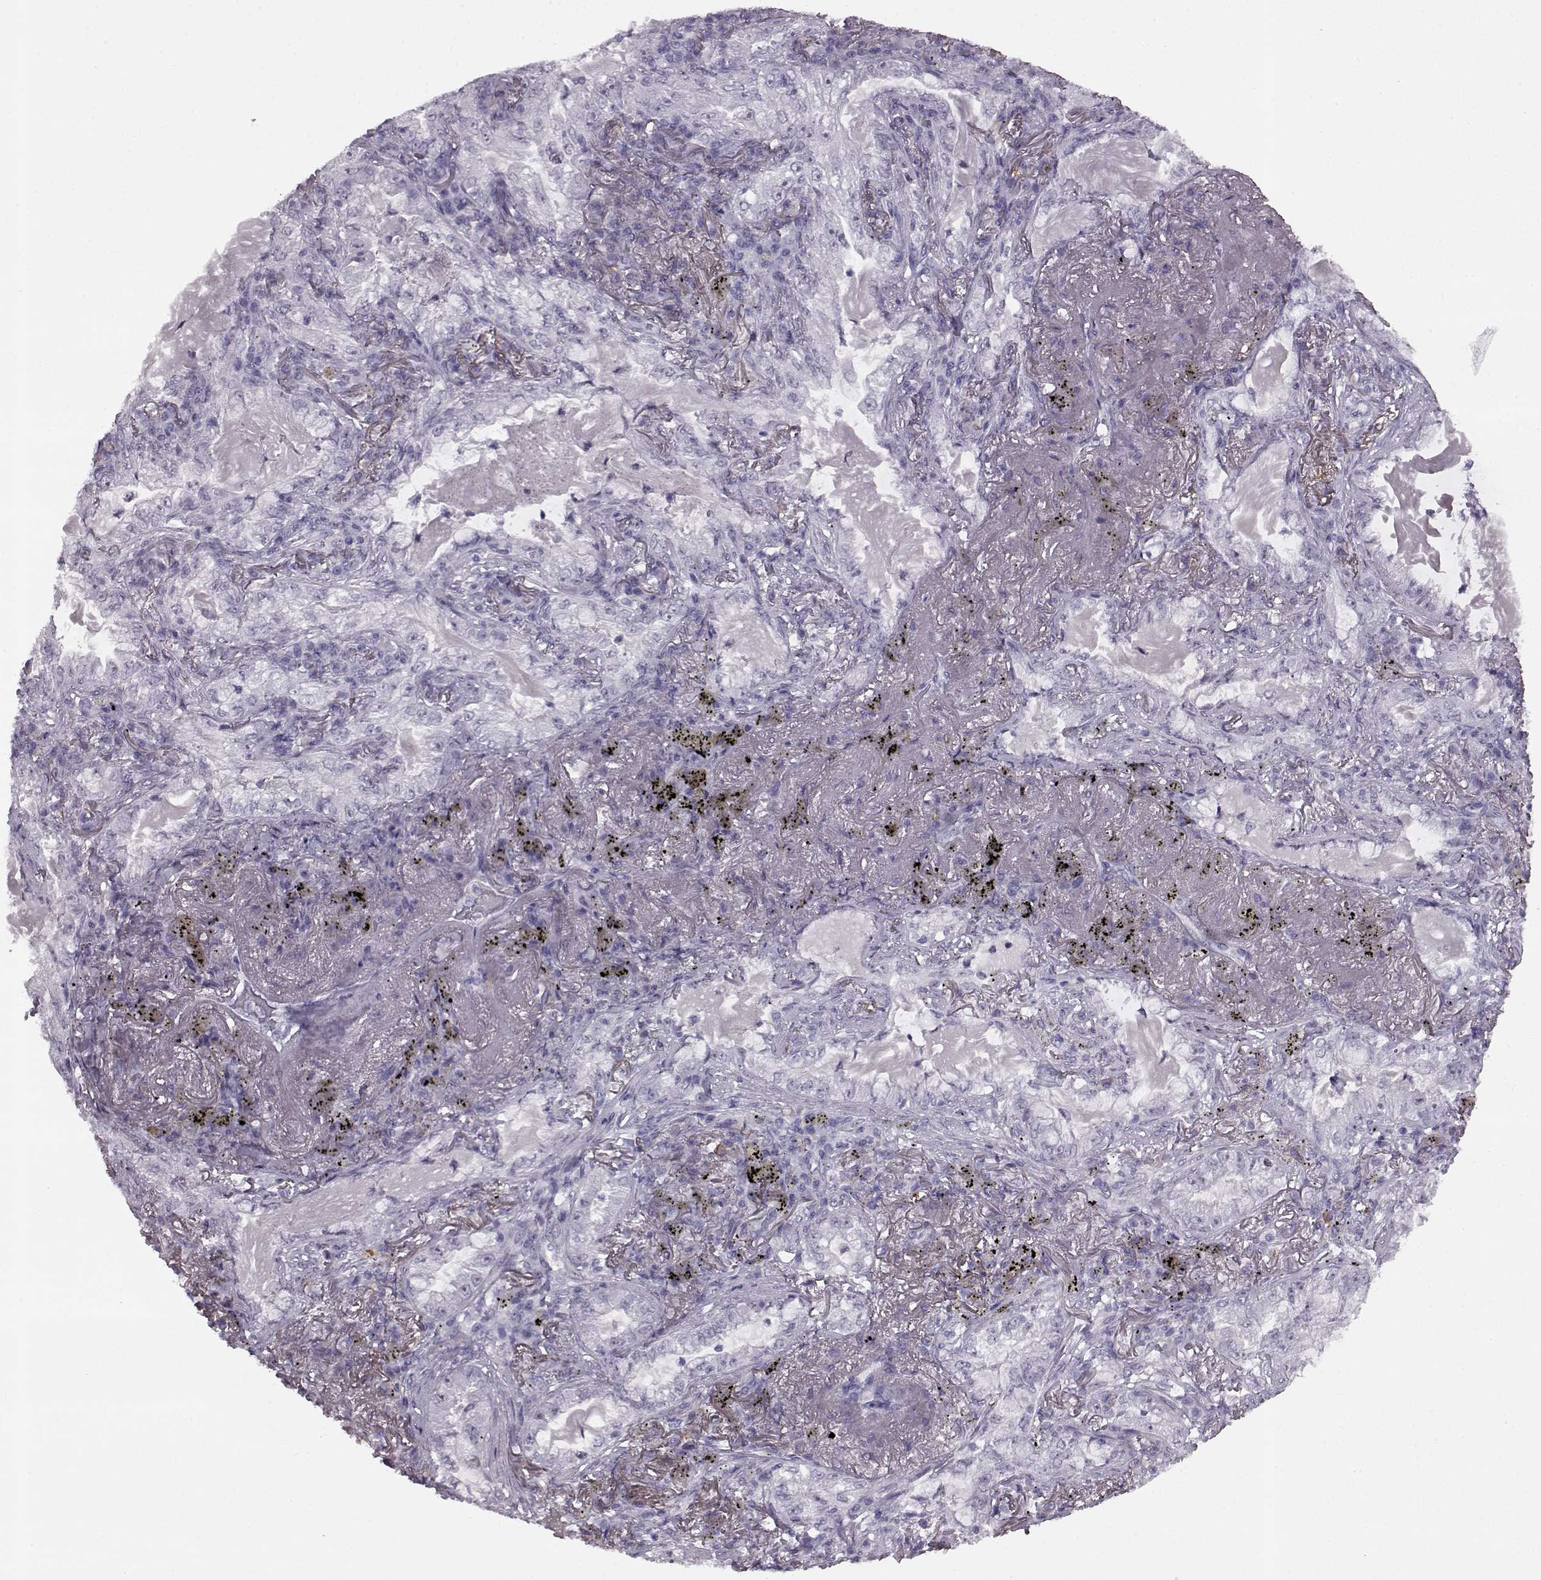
{"staining": {"intensity": "negative", "quantity": "none", "location": "none"}, "tissue": "lung cancer", "cell_type": "Tumor cells", "image_type": "cancer", "snomed": [{"axis": "morphology", "description": "Adenocarcinoma, NOS"}, {"axis": "topography", "description": "Lung"}], "caption": "The image displays no significant positivity in tumor cells of adenocarcinoma (lung).", "gene": "PRPH2", "patient": {"sex": "female", "age": 73}}